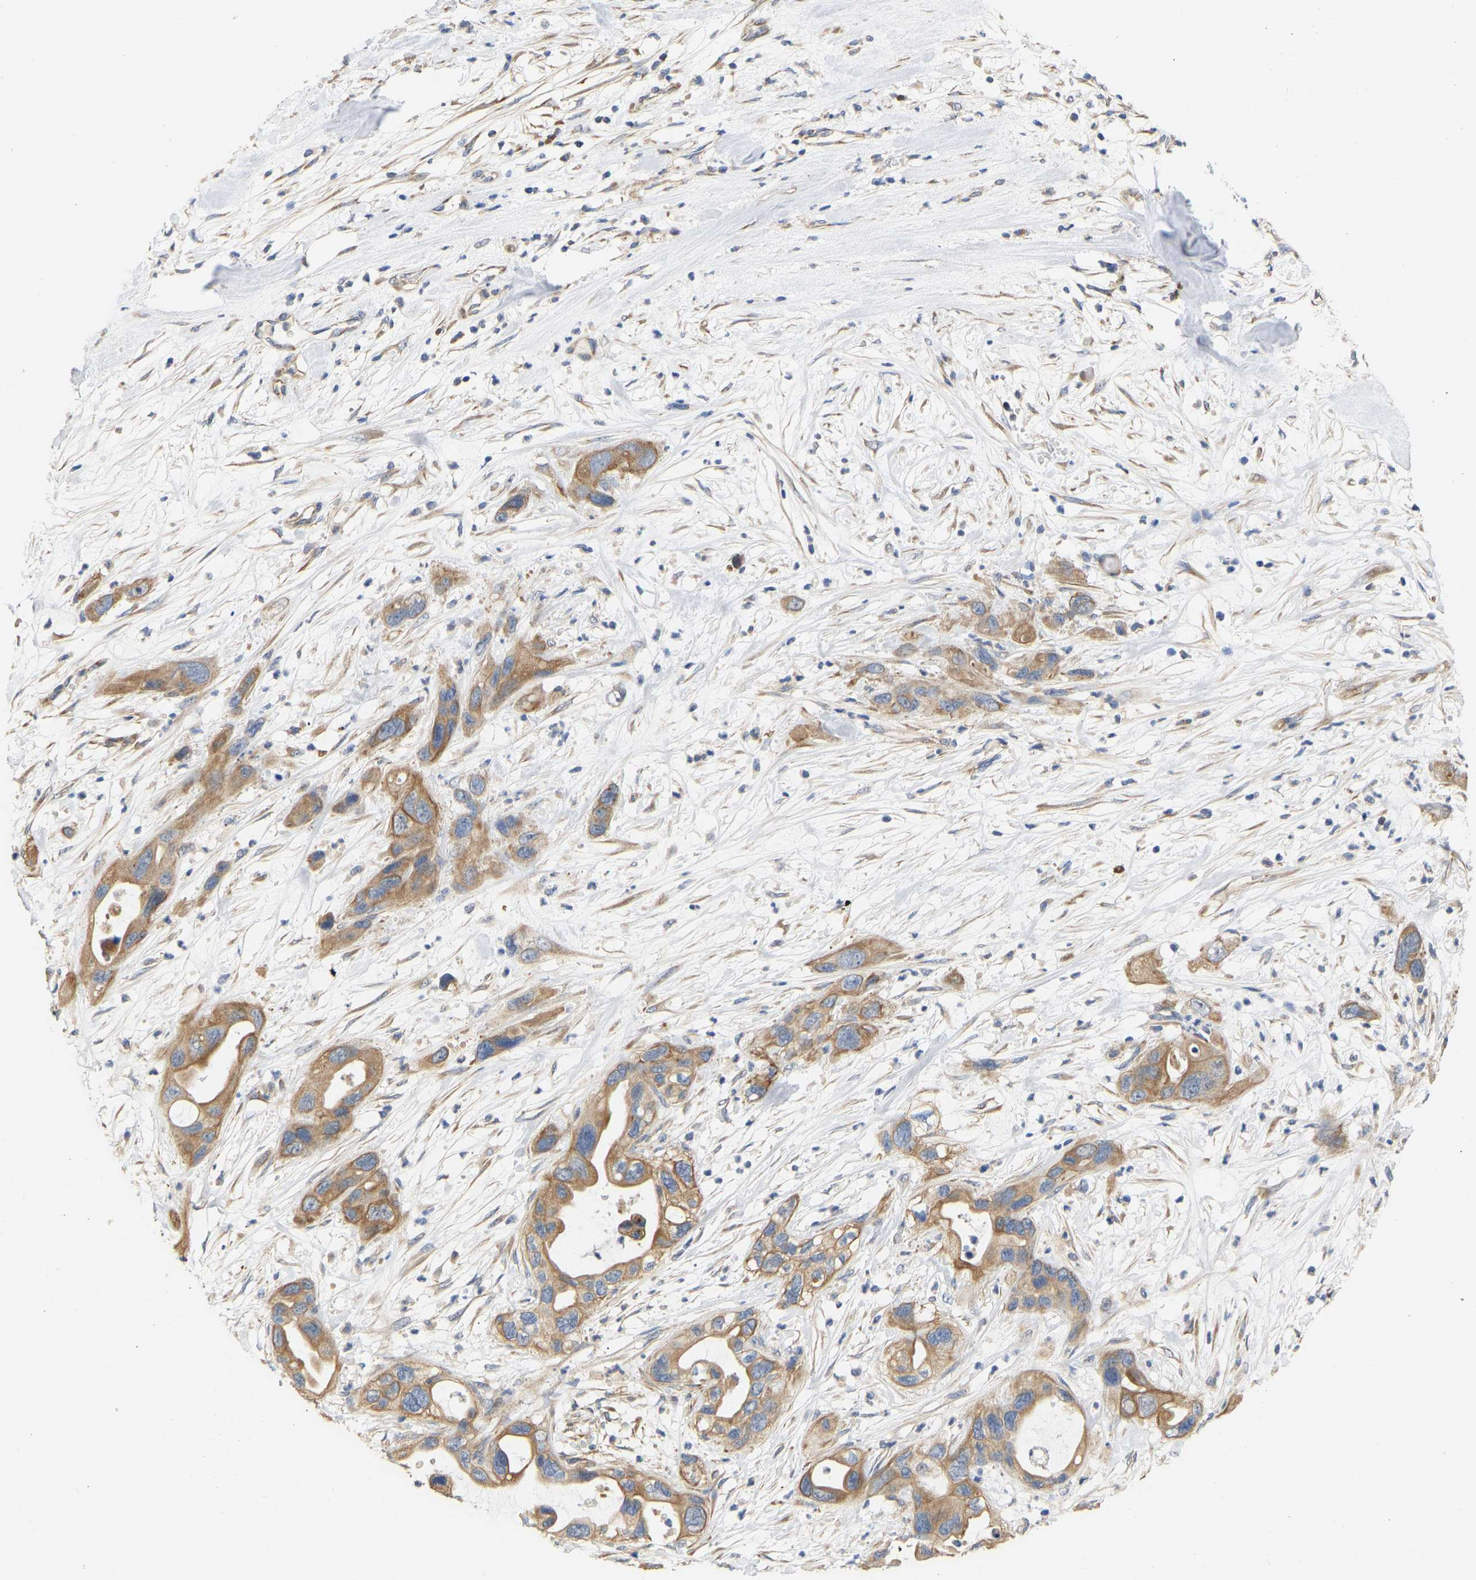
{"staining": {"intensity": "moderate", "quantity": ">75%", "location": "cytoplasmic/membranous"}, "tissue": "pancreatic cancer", "cell_type": "Tumor cells", "image_type": "cancer", "snomed": [{"axis": "morphology", "description": "Adenocarcinoma, NOS"}, {"axis": "topography", "description": "Pancreas"}], "caption": "Pancreatic adenocarcinoma stained with DAB (3,3'-diaminobenzidine) immunohistochemistry demonstrates medium levels of moderate cytoplasmic/membranous positivity in about >75% of tumor cells.", "gene": "HACD2", "patient": {"sex": "female", "age": 71}}